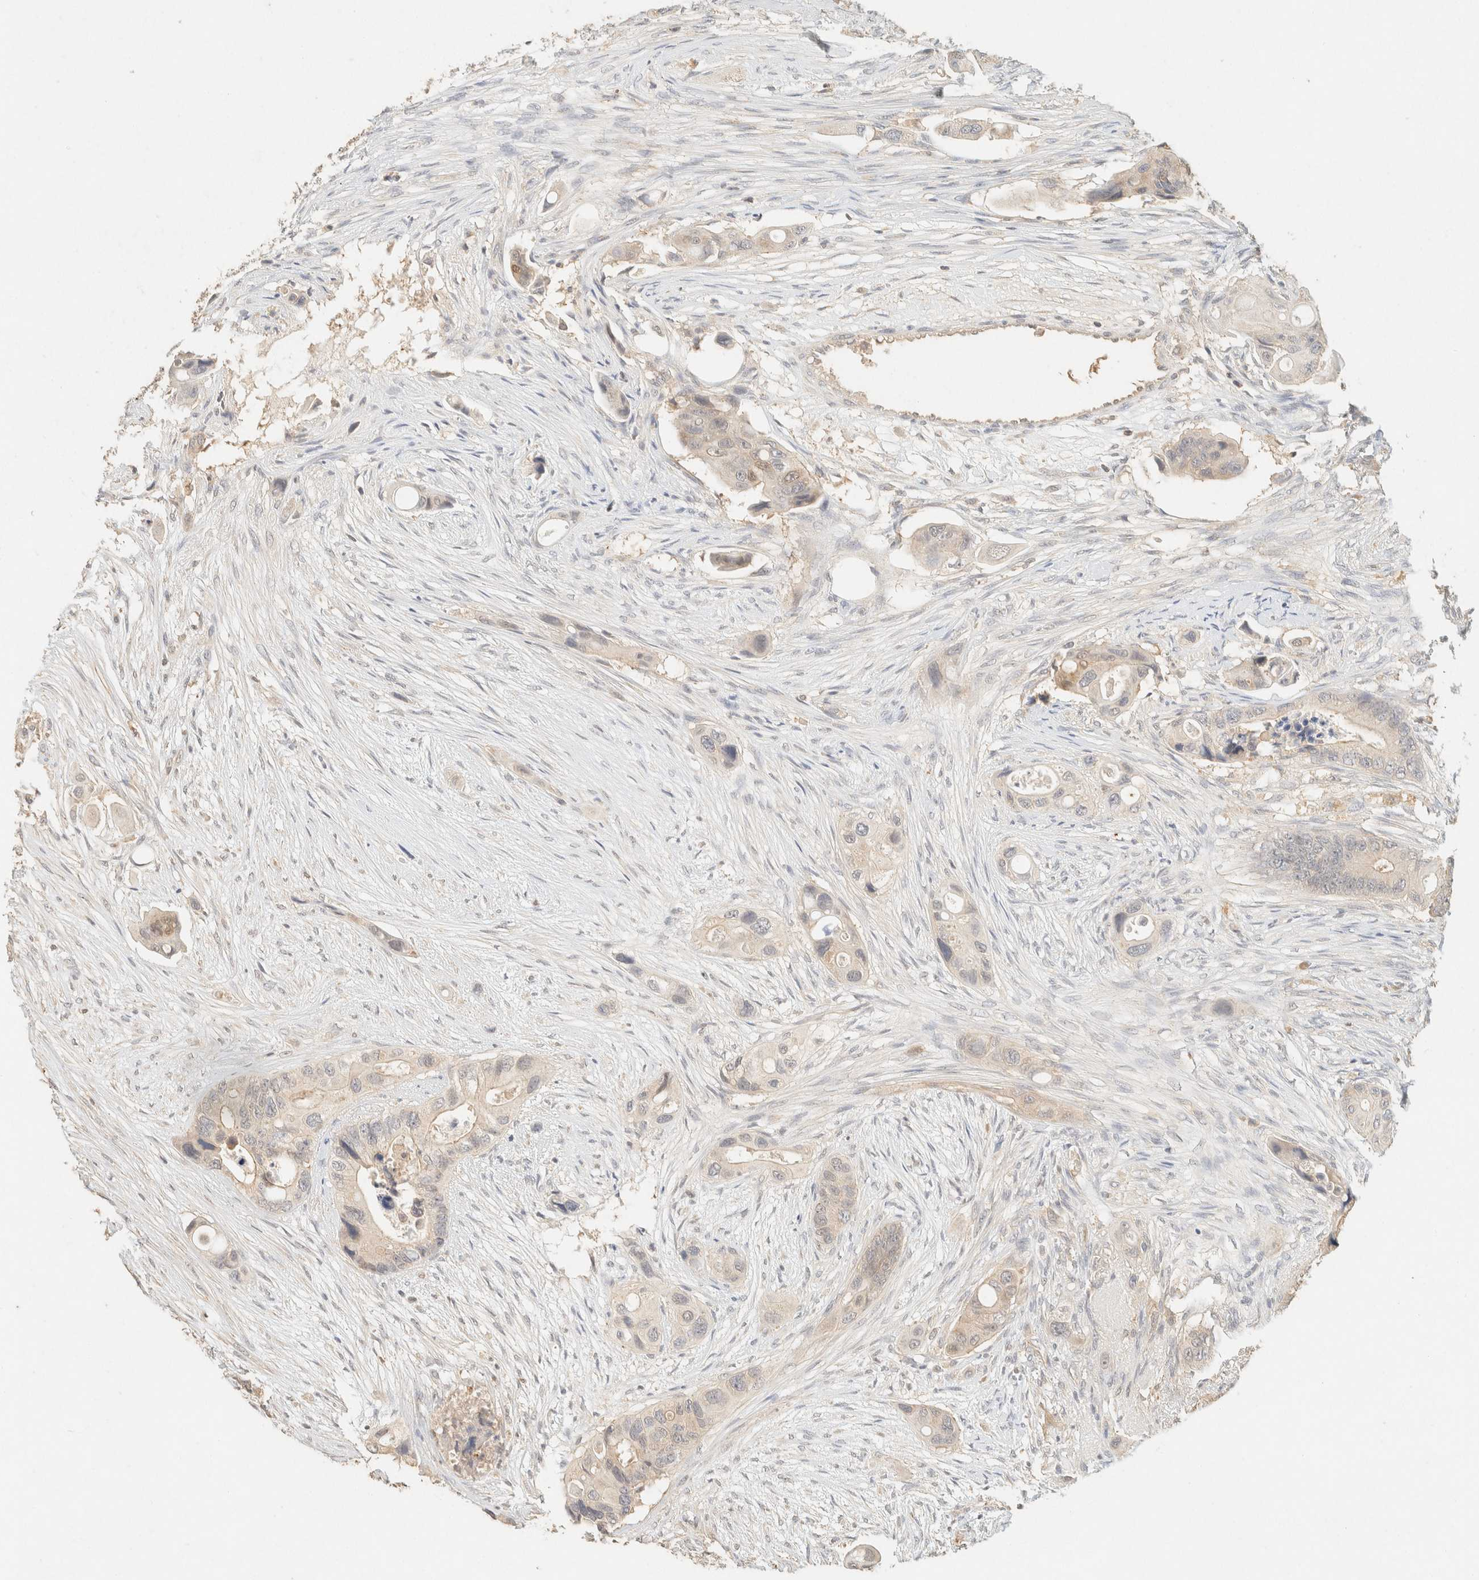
{"staining": {"intensity": "negative", "quantity": "none", "location": "none"}, "tissue": "colorectal cancer", "cell_type": "Tumor cells", "image_type": "cancer", "snomed": [{"axis": "morphology", "description": "Adenocarcinoma, NOS"}, {"axis": "topography", "description": "Colon"}], "caption": "IHC image of human adenocarcinoma (colorectal) stained for a protein (brown), which exhibits no expression in tumor cells. (DAB immunohistochemistry (IHC), high magnification).", "gene": "TIMD4", "patient": {"sex": "female", "age": 57}}